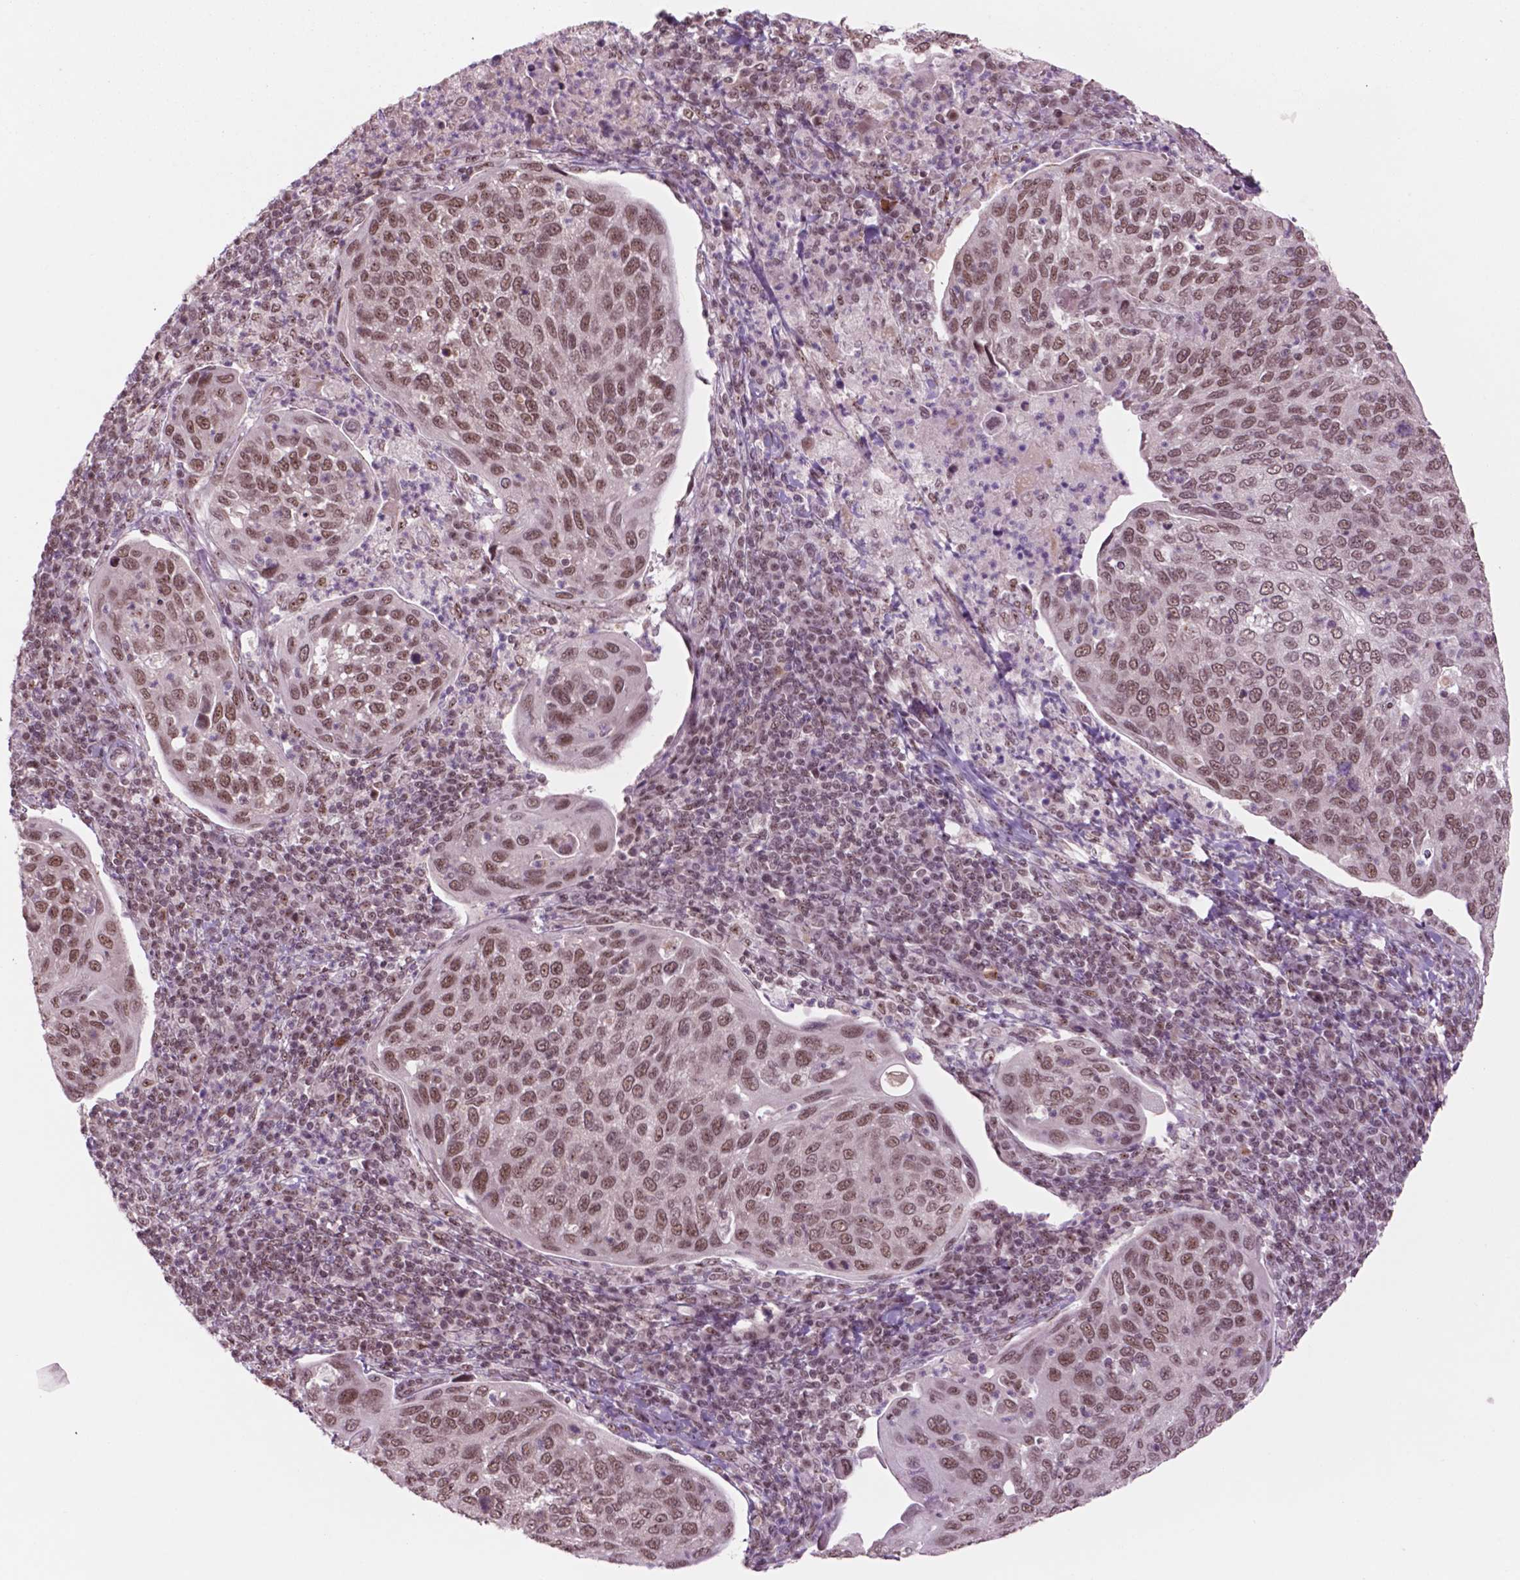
{"staining": {"intensity": "moderate", "quantity": ">75%", "location": "nuclear"}, "tissue": "cervical cancer", "cell_type": "Tumor cells", "image_type": "cancer", "snomed": [{"axis": "morphology", "description": "Squamous cell carcinoma, NOS"}, {"axis": "topography", "description": "Cervix"}], "caption": "Immunohistochemistry (IHC) micrograph of human cervical squamous cell carcinoma stained for a protein (brown), which shows medium levels of moderate nuclear expression in about >75% of tumor cells.", "gene": "POLR2E", "patient": {"sex": "female", "age": 54}}